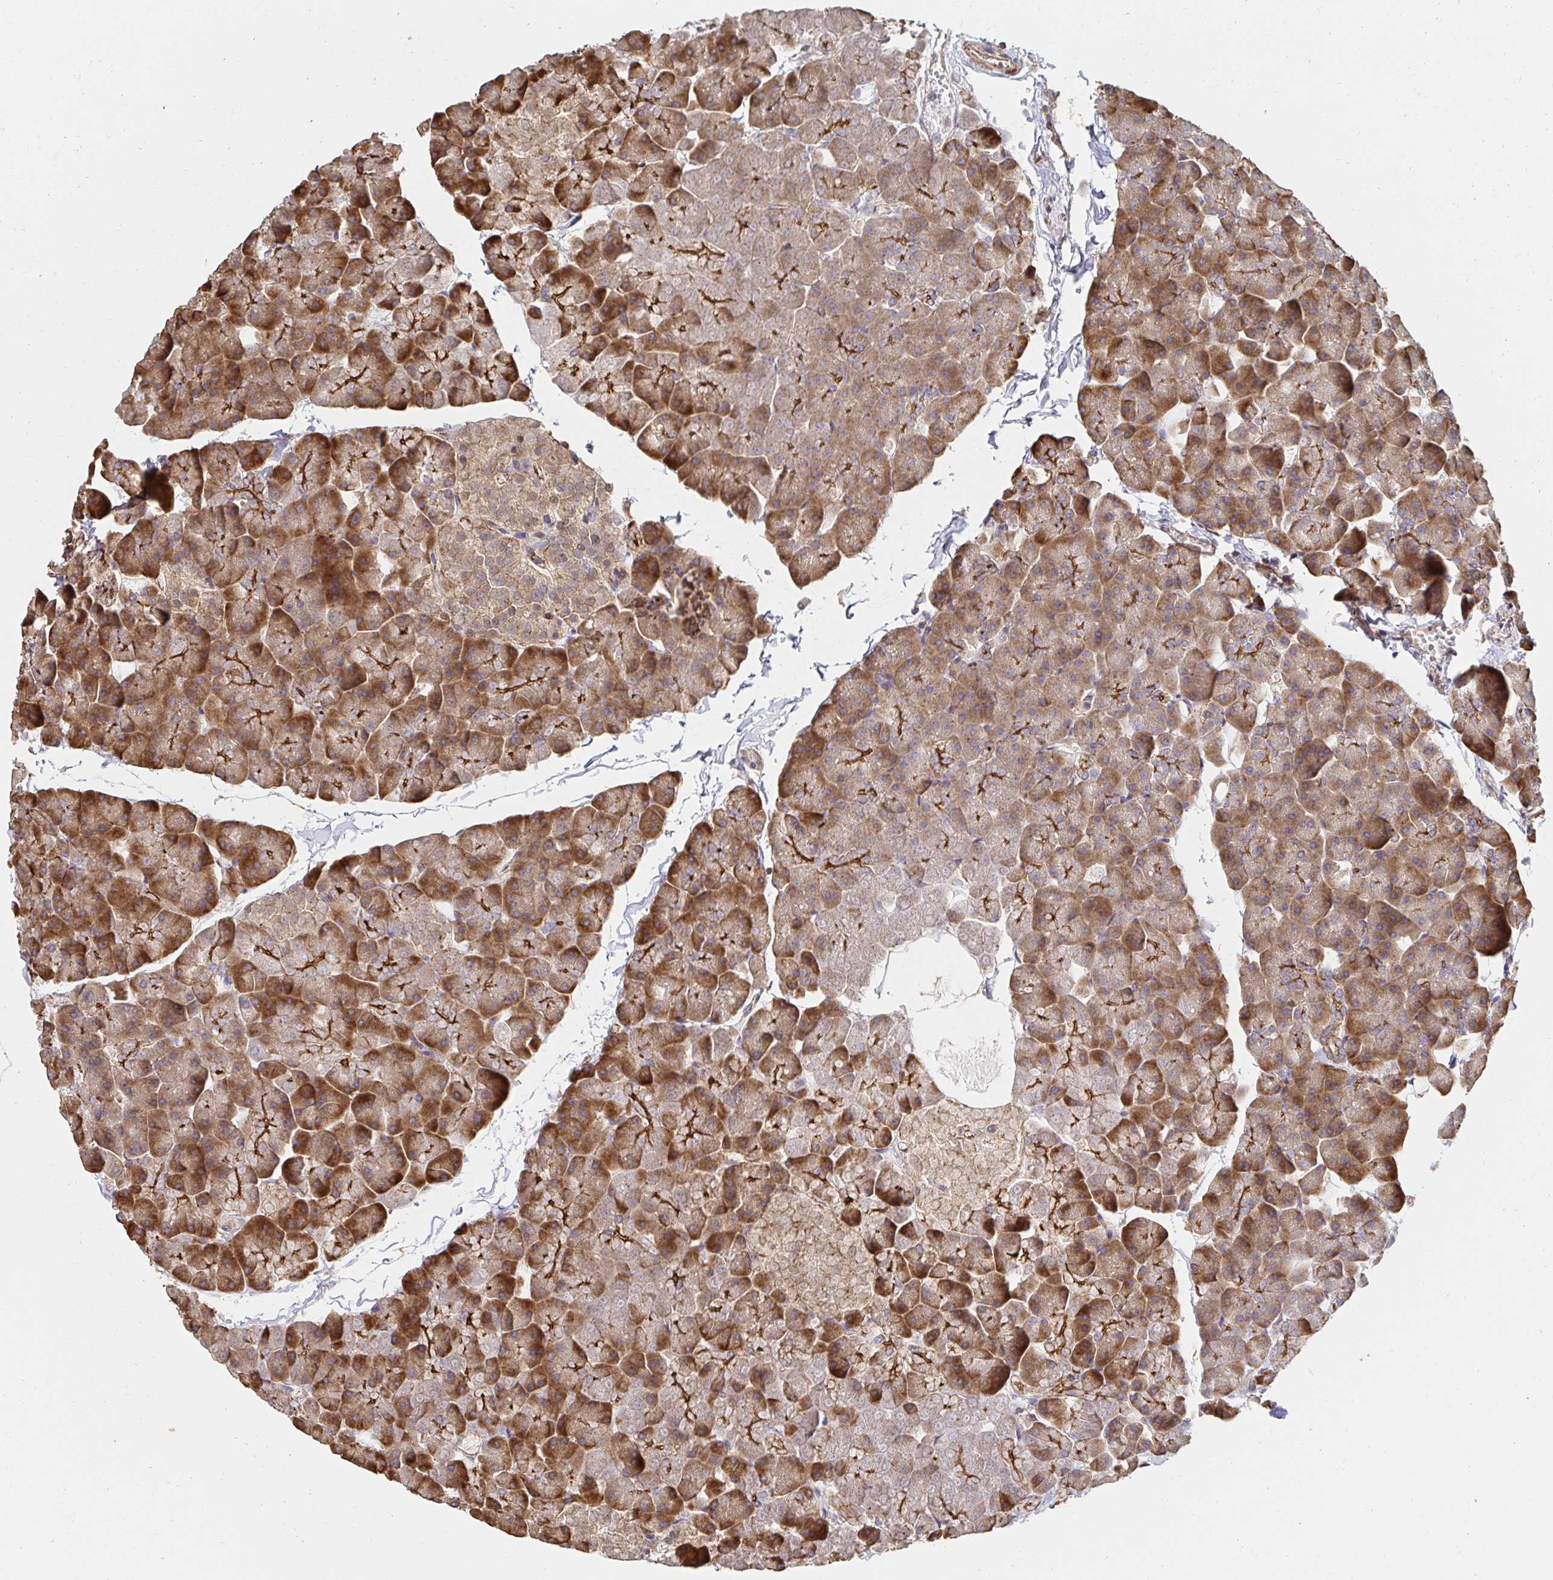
{"staining": {"intensity": "strong", "quantity": ">75%", "location": "cytoplasmic/membranous"}, "tissue": "pancreas", "cell_type": "Exocrine glandular cells", "image_type": "normal", "snomed": [{"axis": "morphology", "description": "Normal tissue, NOS"}, {"axis": "topography", "description": "Pancreas"}], "caption": "Immunohistochemistry (IHC) of unremarkable human pancreas shows high levels of strong cytoplasmic/membranous positivity in about >75% of exocrine glandular cells.", "gene": "APBB1", "patient": {"sex": "male", "age": 35}}